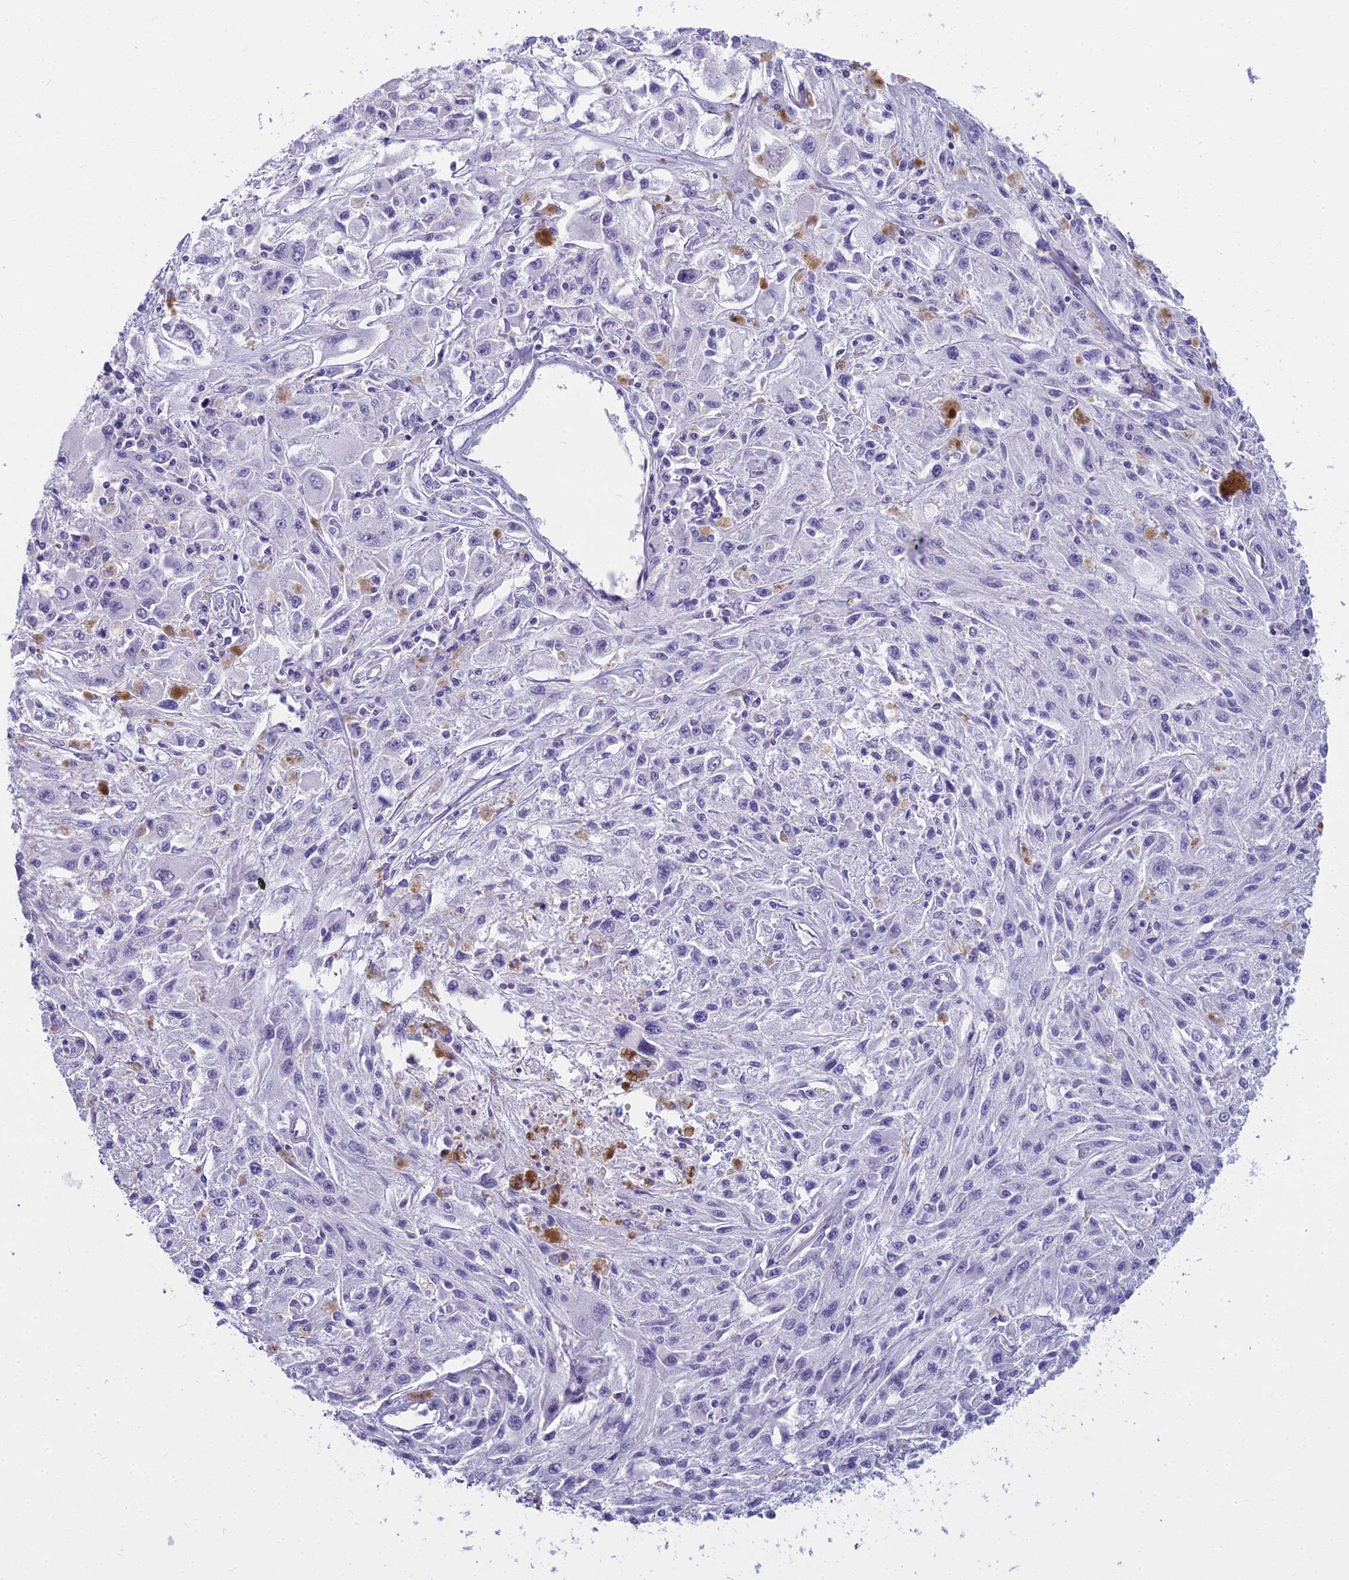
{"staining": {"intensity": "negative", "quantity": "none", "location": "none"}, "tissue": "melanoma", "cell_type": "Tumor cells", "image_type": "cancer", "snomed": [{"axis": "morphology", "description": "Malignant melanoma, Metastatic site"}, {"axis": "topography", "description": "Skin"}], "caption": "A histopathology image of melanoma stained for a protein demonstrates no brown staining in tumor cells.", "gene": "EVI2A", "patient": {"sex": "male", "age": 53}}